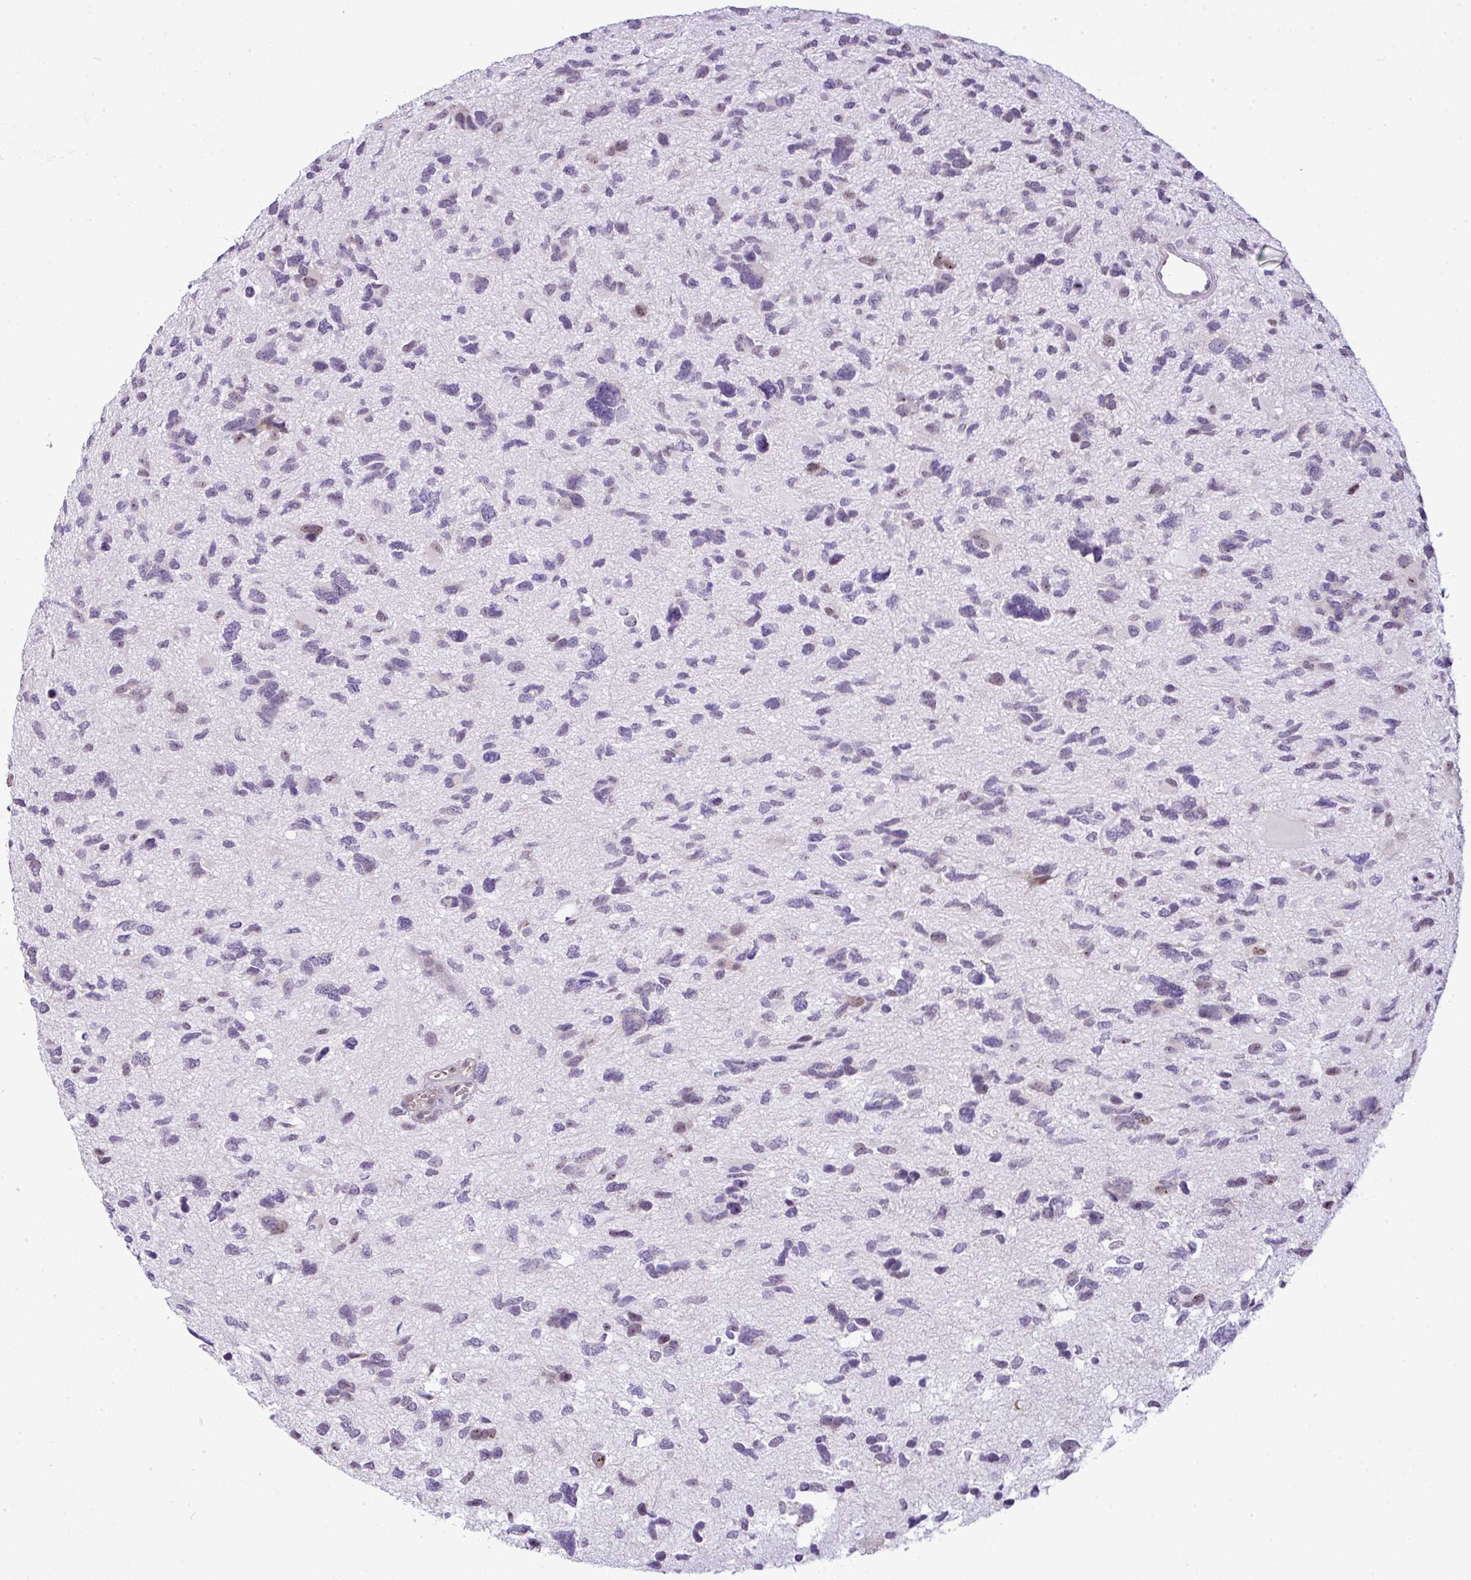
{"staining": {"intensity": "negative", "quantity": "none", "location": "none"}, "tissue": "glioma", "cell_type": "Tumor cells", "image_type": "cancer", "snomed": [{"axis": "morphology", "description": "Glioma, malignant, High grade"}, {"axis": "topography", "description": "Brain"}], "caption": "Glioma was stained to show a protein in brown. There is no significant expression in tumor cells.", "gene": "MAK16", "patient": {"sex": "female", "age": 11}}